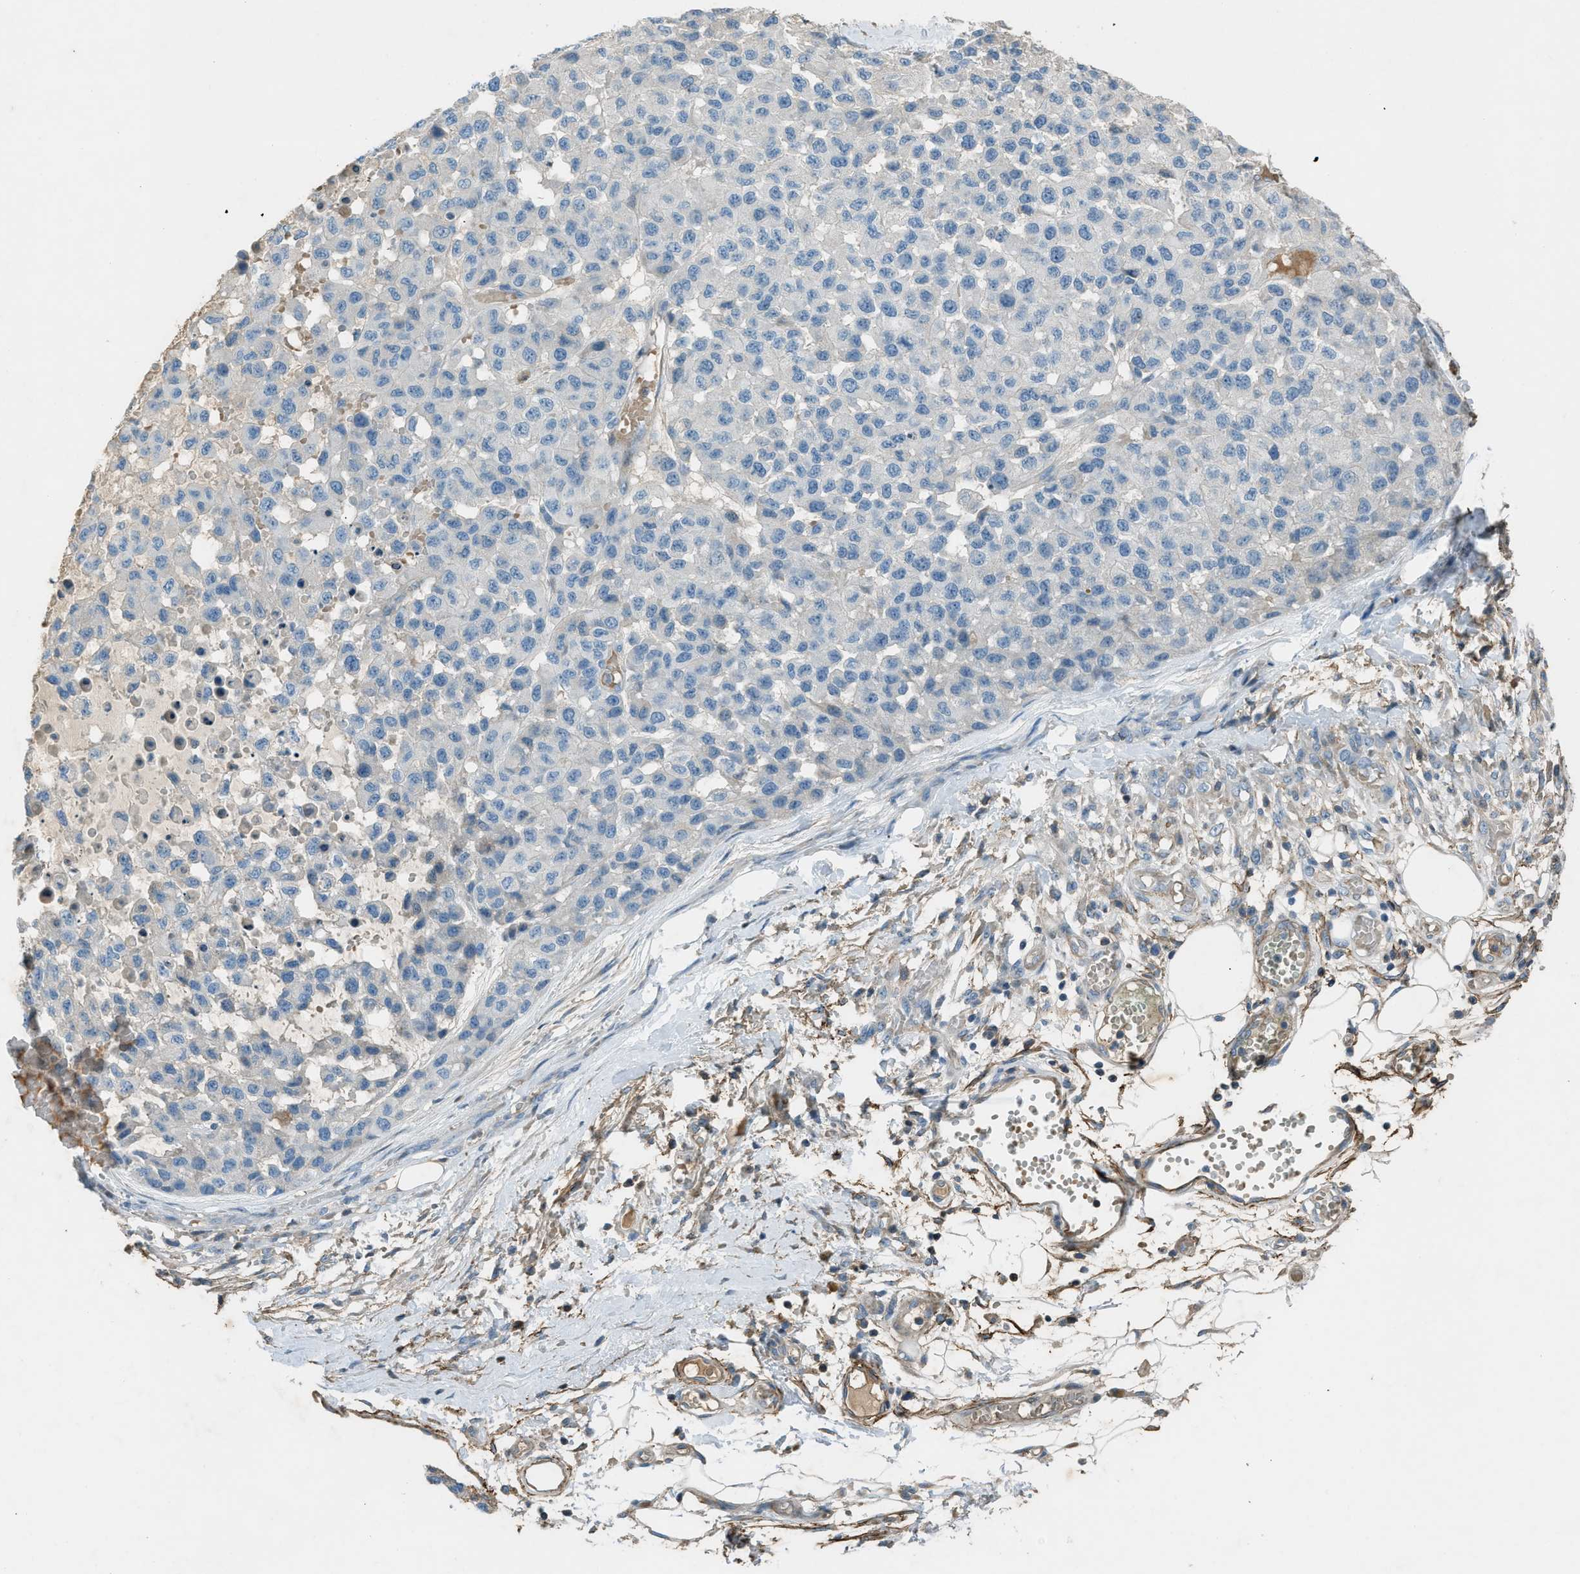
{"staining": {"intensity": "negative", "quantity": "none", "location": "none"}, "tissue": "melanoma", "cell_type": "Tumor cells", "image_type": "cancer", "snomed": [{"axis": "morphology", "description": "Malignant melanoma, NOS"}, {"axis": "topography", "description": "Skin"}], "caption": "Immunohistochemical staining of human malignant melanoma shows no significant positivity in tumor cells. (Stains: DAB immunohistochemistry with hematoxylin counter stain, Microscopy: brightfield microscopy at high magnification).", "gene": "FBLN2", "patient": {"sex": "male", "age": 62}}